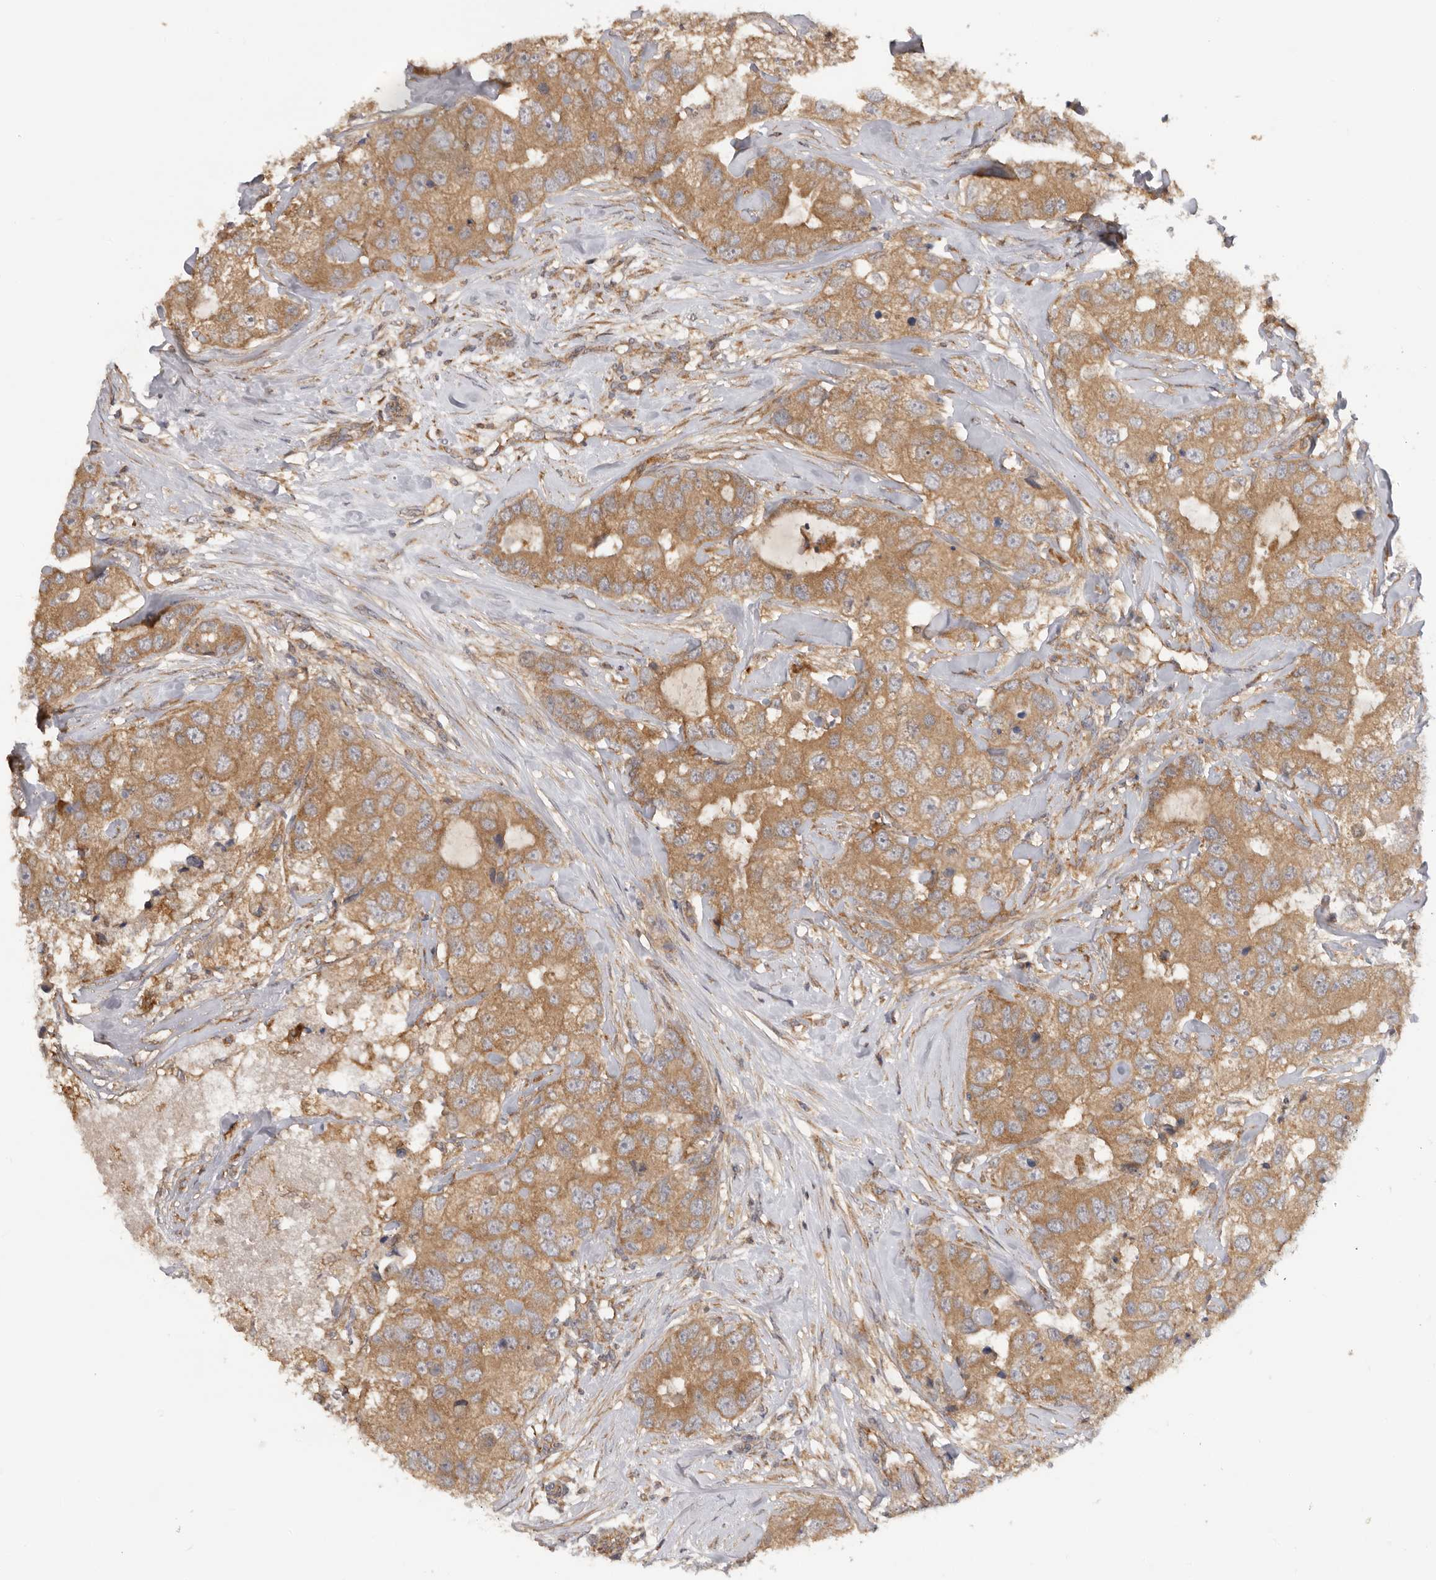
{"staining": {"intensity": "moderate", "quantity": ">75%", "location": "cytoplasmic/membranous"}, "tissue": "breast cancer", "cell_type": "Tumor cells", "image_type": "cancer", "snomed": [{"axis": "morphology", "description": "Duct carcinoma"}, {"axis": "topography", "description": "Breast"}], "caption": "Tumor cells exhibit medium levels of moderate cytoplasmic/membranous positivity in approximately >75% of cells in breast invasive ductal carcinoma.", "gene": "PPP1R42", "patient": {"sex": "female", "age": 62}}